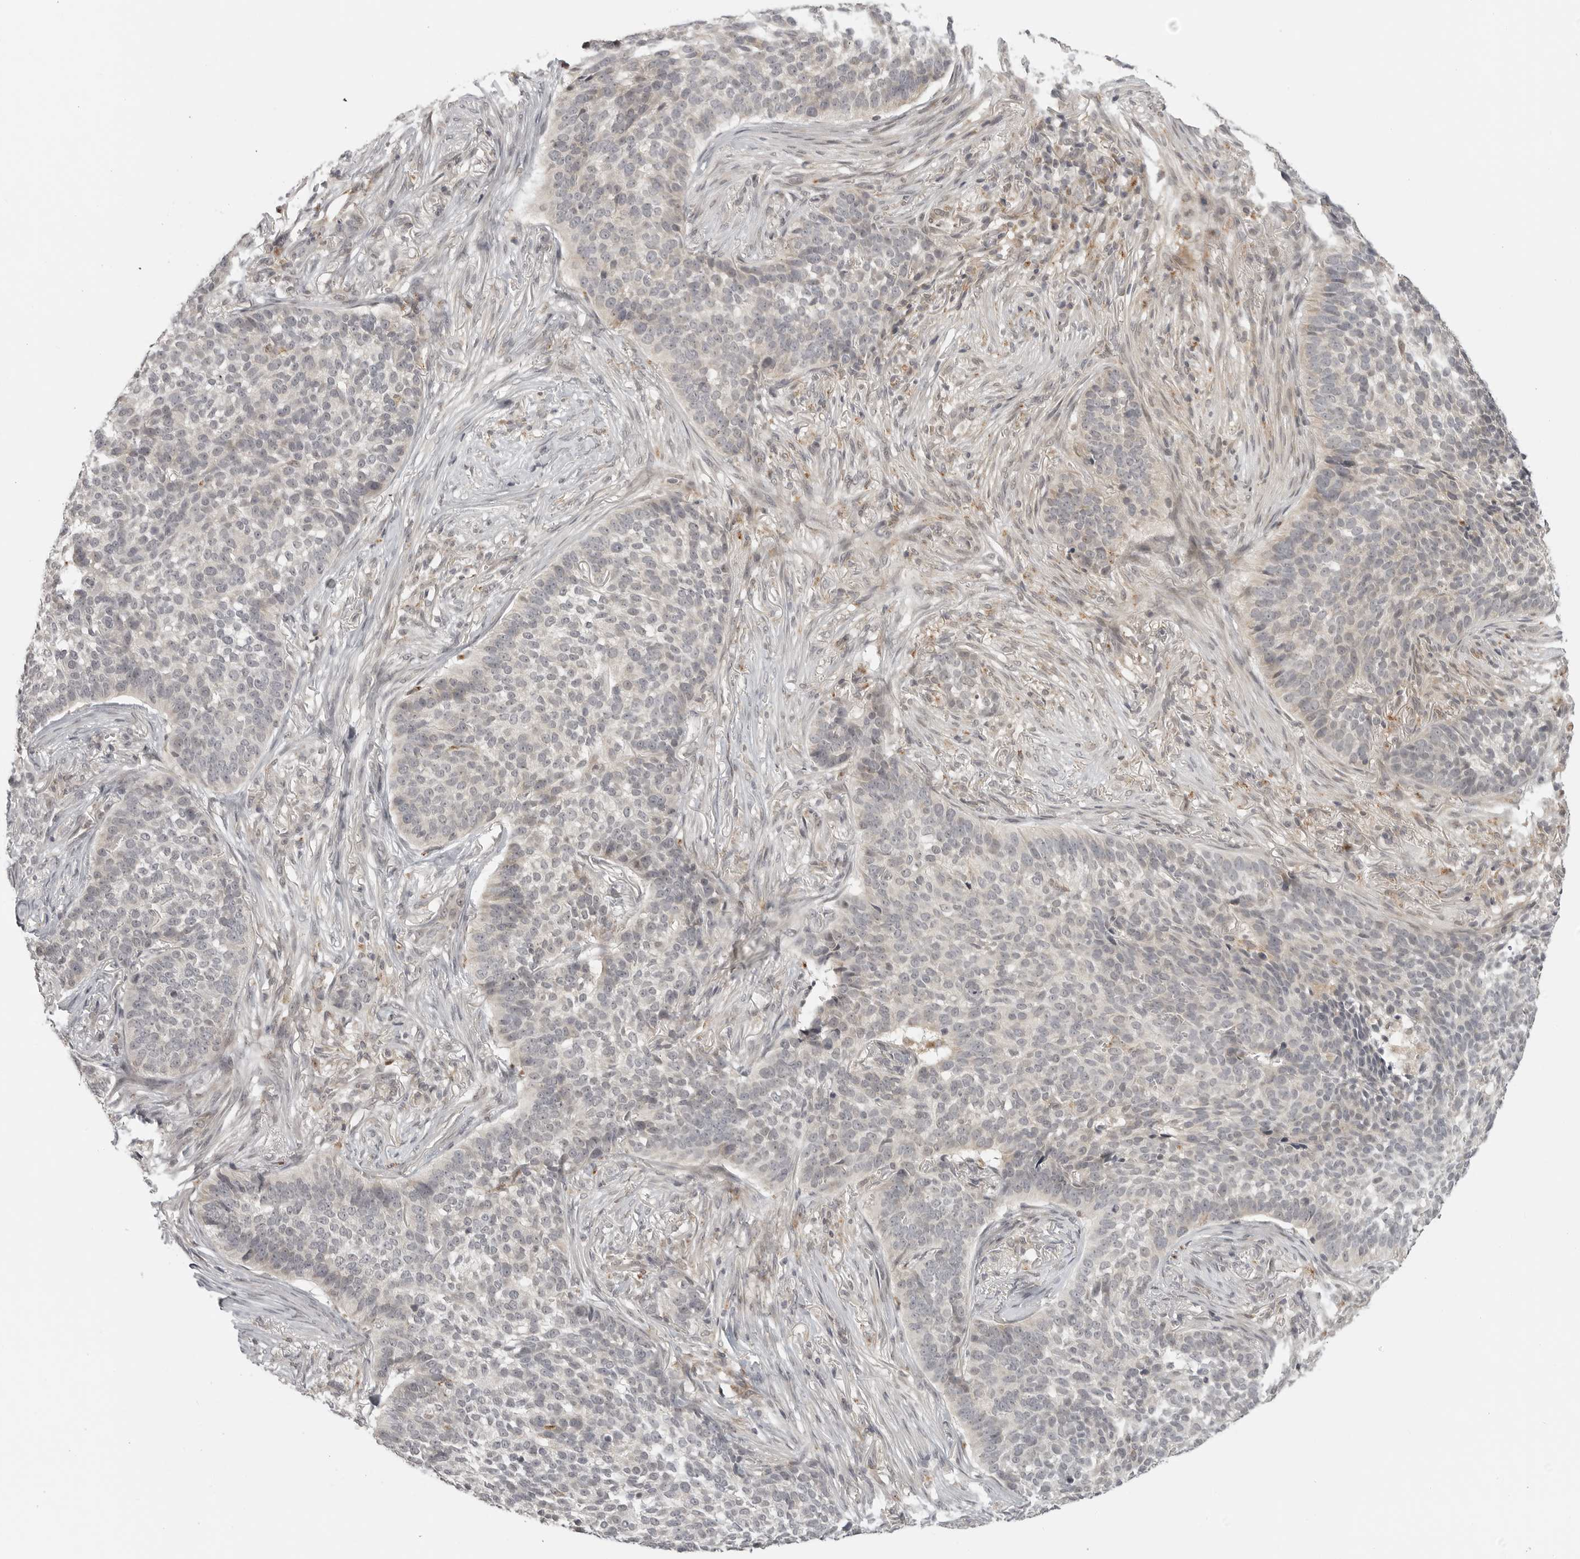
{"staining": {"intensity": "negative", "quantity": "none", "location": "none"}, "tissue": "skin cancer", "cell_type": "Tumor cells", "image_type": "cancer", "snomed": [{"axis": "morphology", "description": "Basal cell carcinoma"}, {"axis": "topography", "description": "Skin"}], "caption": "Tumor cells show no significant protein staining in skin cancer. (Stains: DAB (3,3'-diaminobenzidine) immunohistochemistry with hematoxylin counter stain, Microscopy: brightfield microscopy at high magnification).", "gene": "TUT4", "patient": {"sex": "male", "age": 85}}